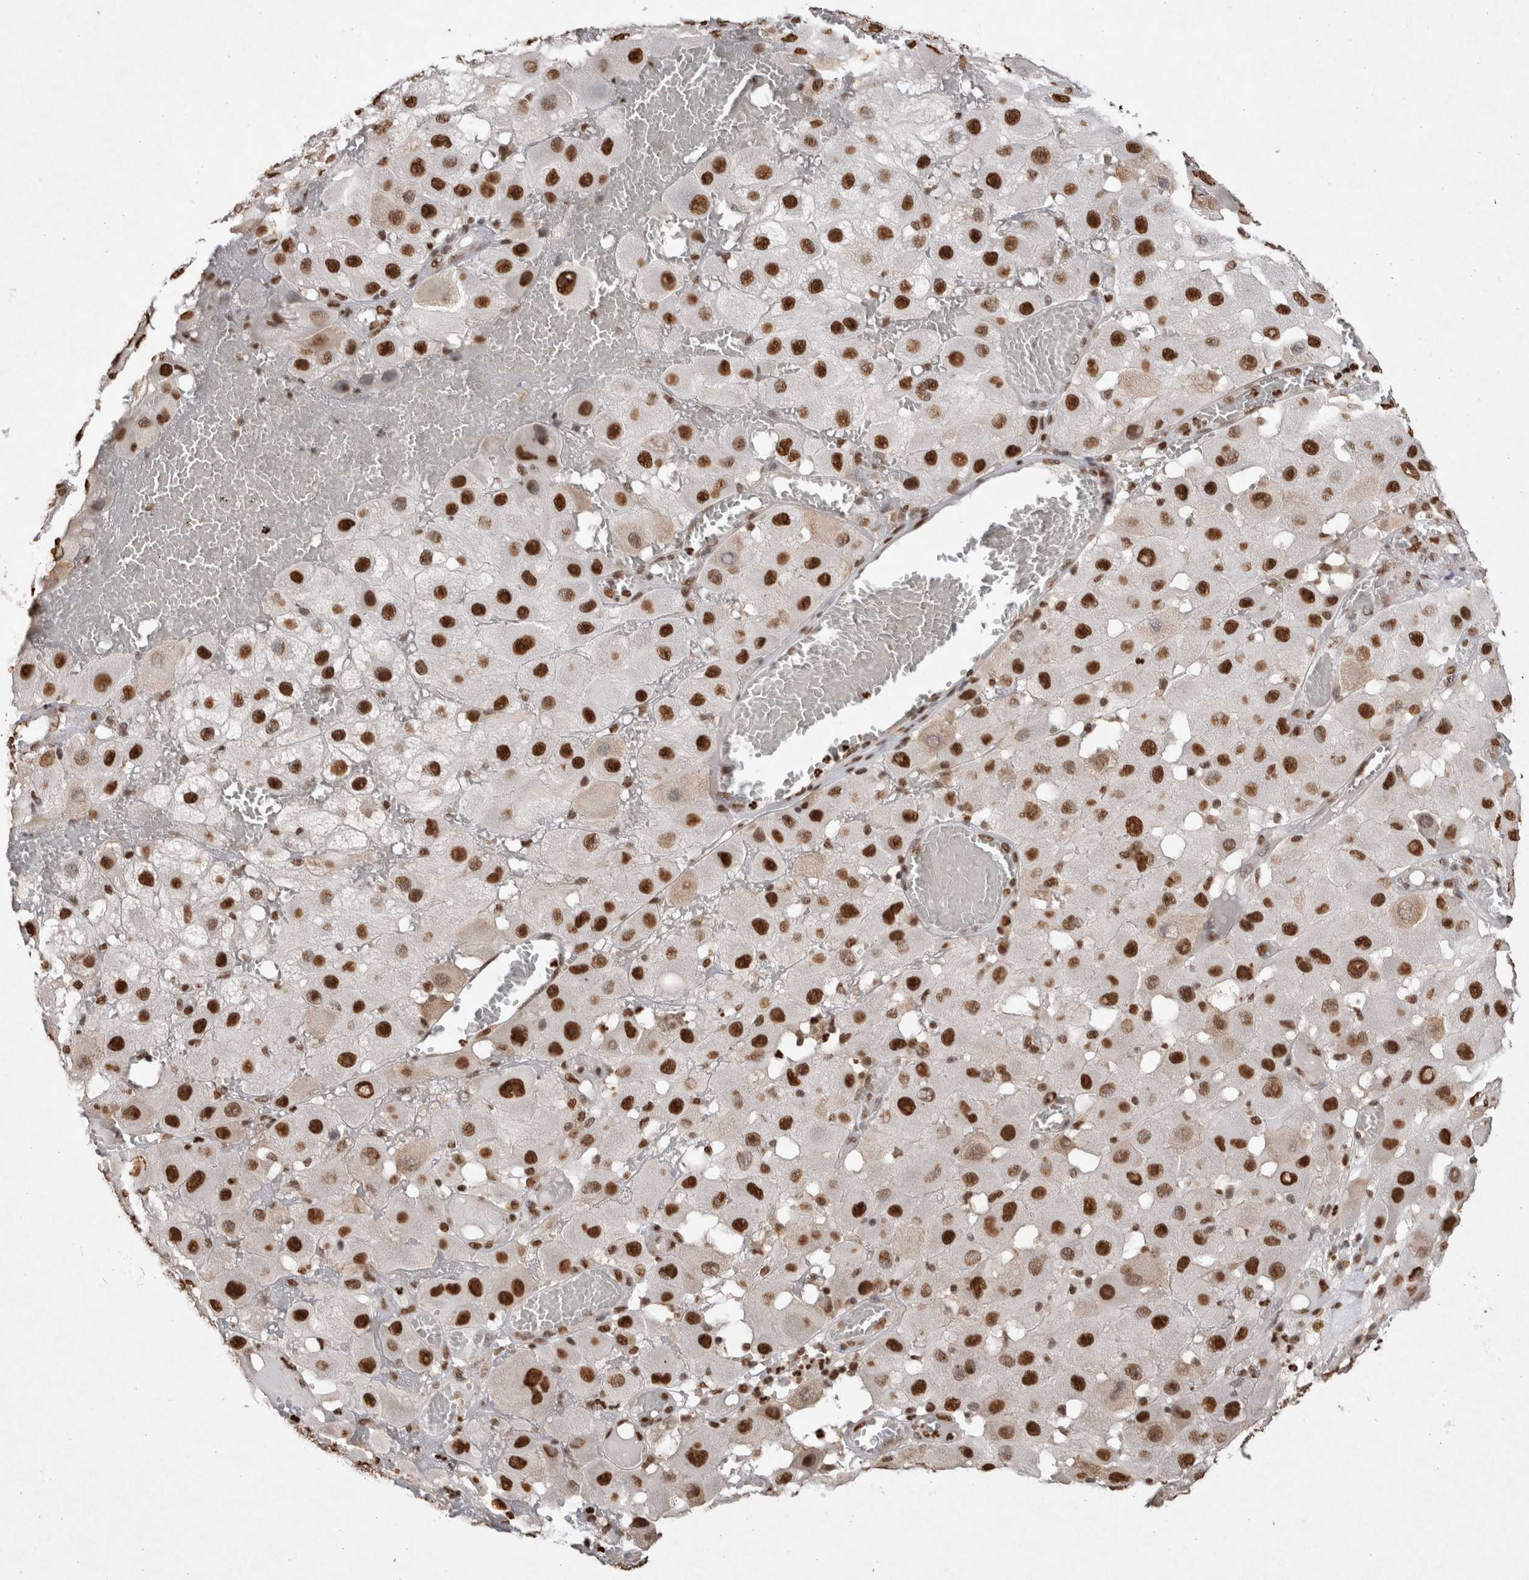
{"staining": {"intensity": "strong", "quantity": ">75%", "location": "nuclear"}, "tissue": "melanoma", "cell_type": "Tumor cells", "image_type": "cancer", "snomed": [{"axis": "morphology", "description": "Malignant melanoma, NOS"}, {"axis": "topography", "description": "Skin"}], "caption": "Immunohistochemistry image of human malignant melanoma stained for a protein (brown), which exhibits high levels of strong nuclear staining in approximately >75% of tumor cells.", "gene": "HDGF", "patient": {"sex": "female", "age": 81}}